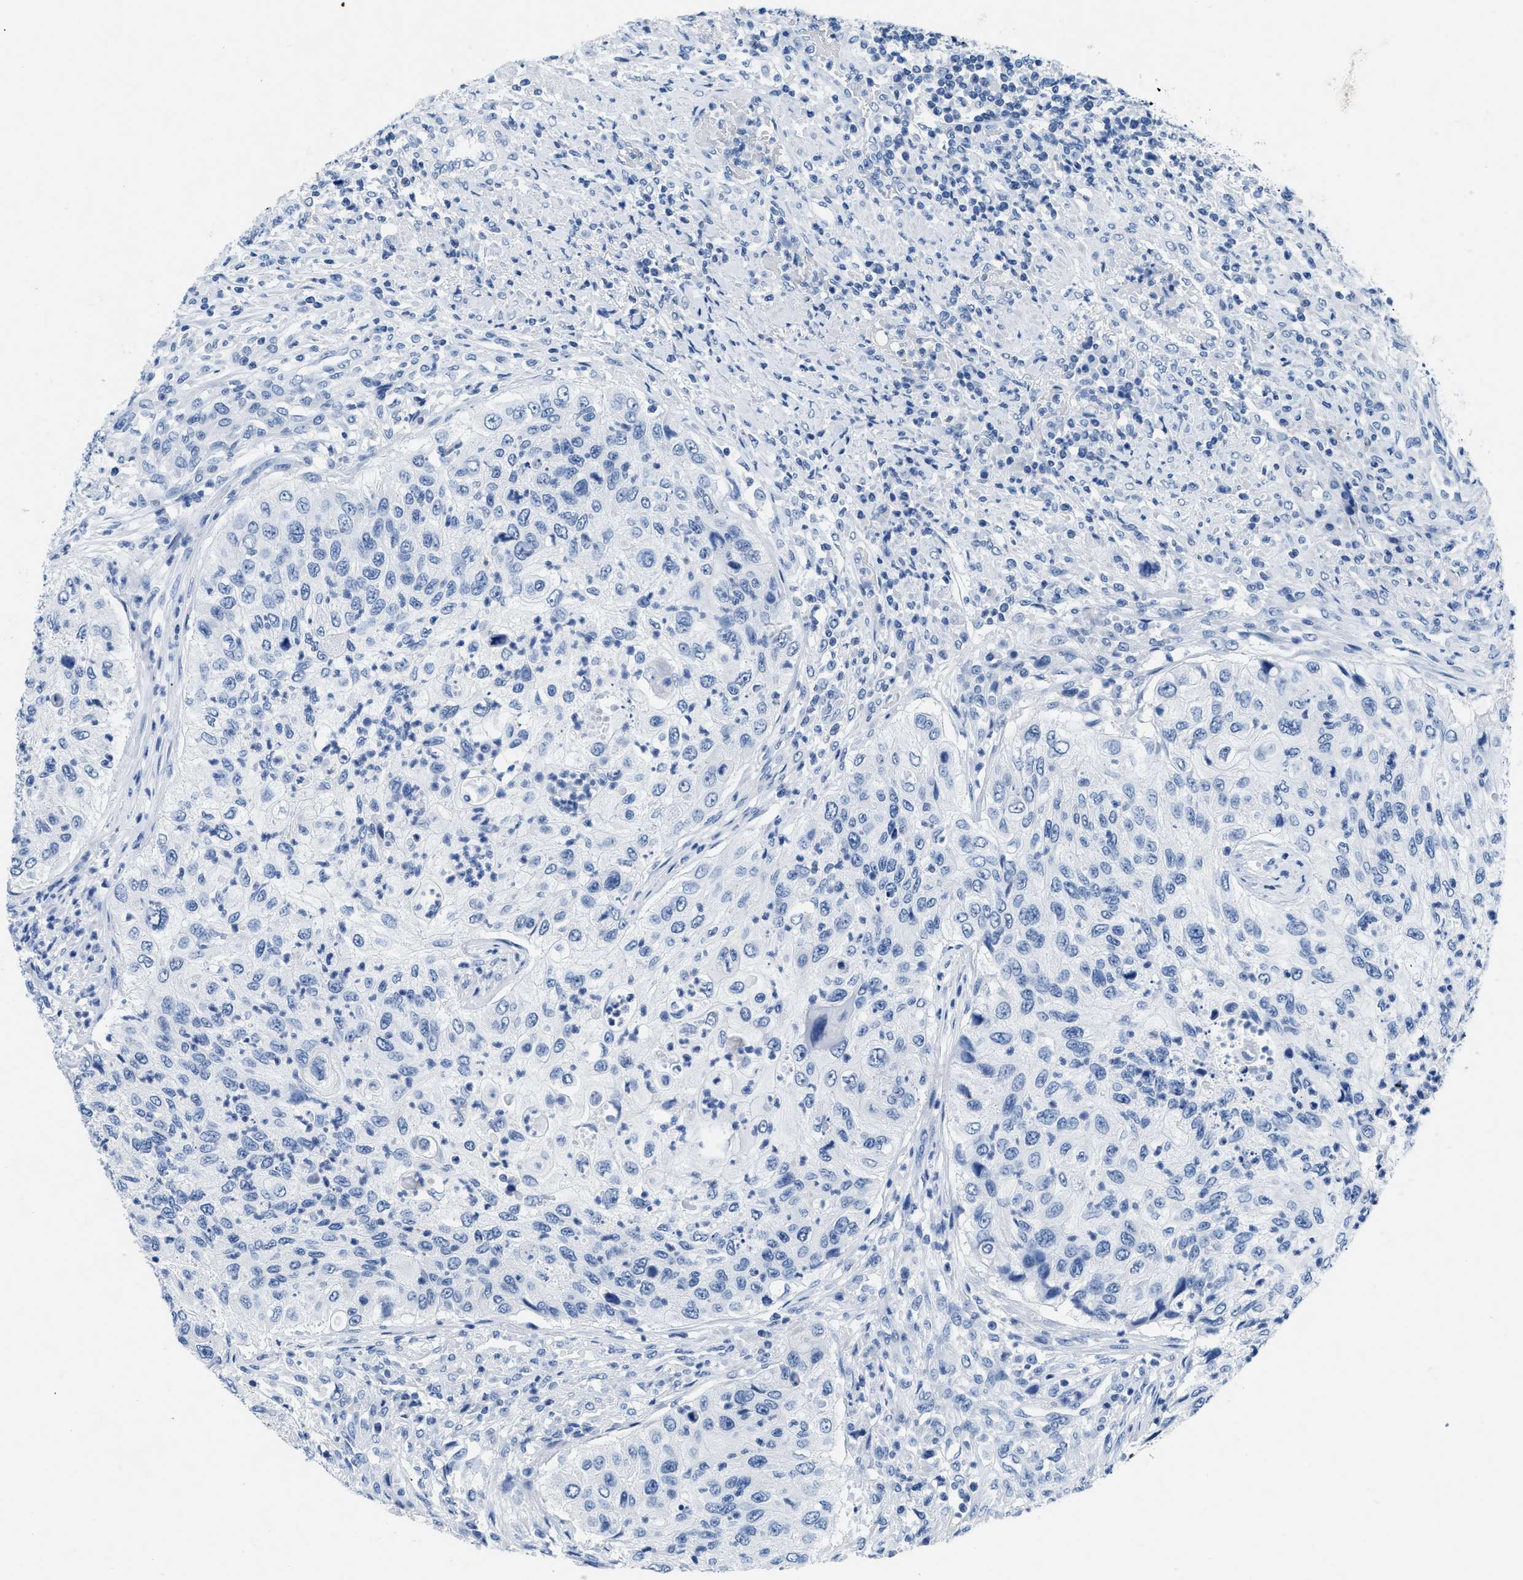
{"staining": {"intensity": "negative", "quantity": "none", "location": "none"}, "tissue": "urothelial cancer", "cell_type": "Tumor cells", "image_type": "cancer", "snomed": [{"axis": "morphology", "description": "Urothelial carcinoma, High grade"}, {"axis": "topography", "description": "Urinary bladder"}], "caption": "High magnification brightfield microscopy of urothelial cancer stained with DAB (brown) and counterstained with hematoxylin (blue): tumor cells show no significant expression.", "gene": "NFATC2", "patient": {"sex": "female", "age": 60}}